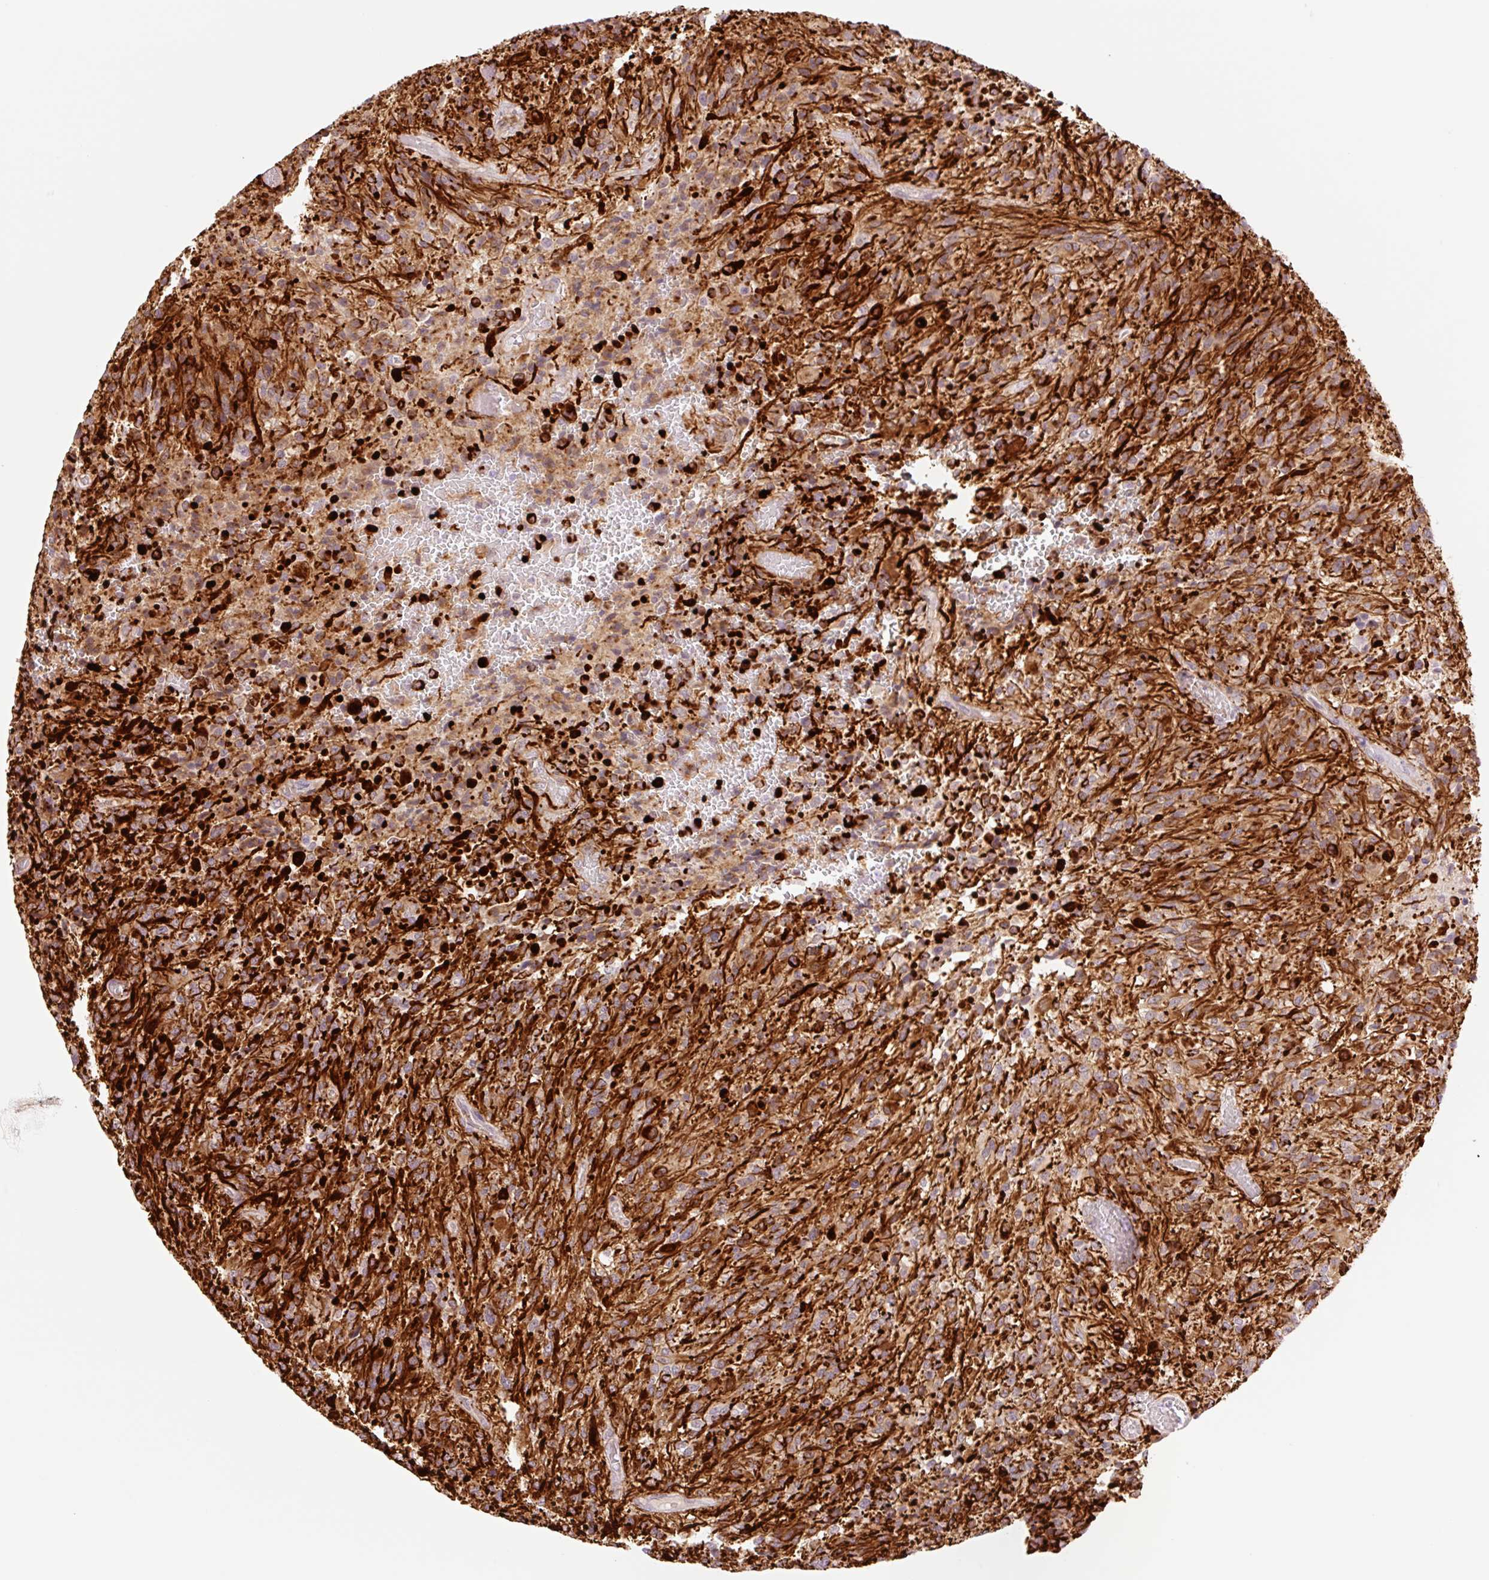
{"staining": {"intensity": "moderate", "quantity": ">75%", "location": "cytoplasmic/membranous"}, "tissue": "glioma", "cell_type": "Tumor cells", "image_type": "cancer", "snomed": [{"axis": "morphology", "description": "Normal tissue, NOS"}, {"axis": "morphology", "description": "Glioma, malignant, High grade"}, {"axis": "topography", "description": "Cerebral cortex"}], "caption": "A brown stain highlights moderate cytoplasmic/membranous expression of a protein in human glioma tumor cells. Using DAB (3,3'-diaminobenzidine) (brown) and hematoxylin (blue) stains, captured at high magnification using brightfield microscopy.", "gene": "ZFYVE21", "patient": {"sex": "male", "age": 56}}